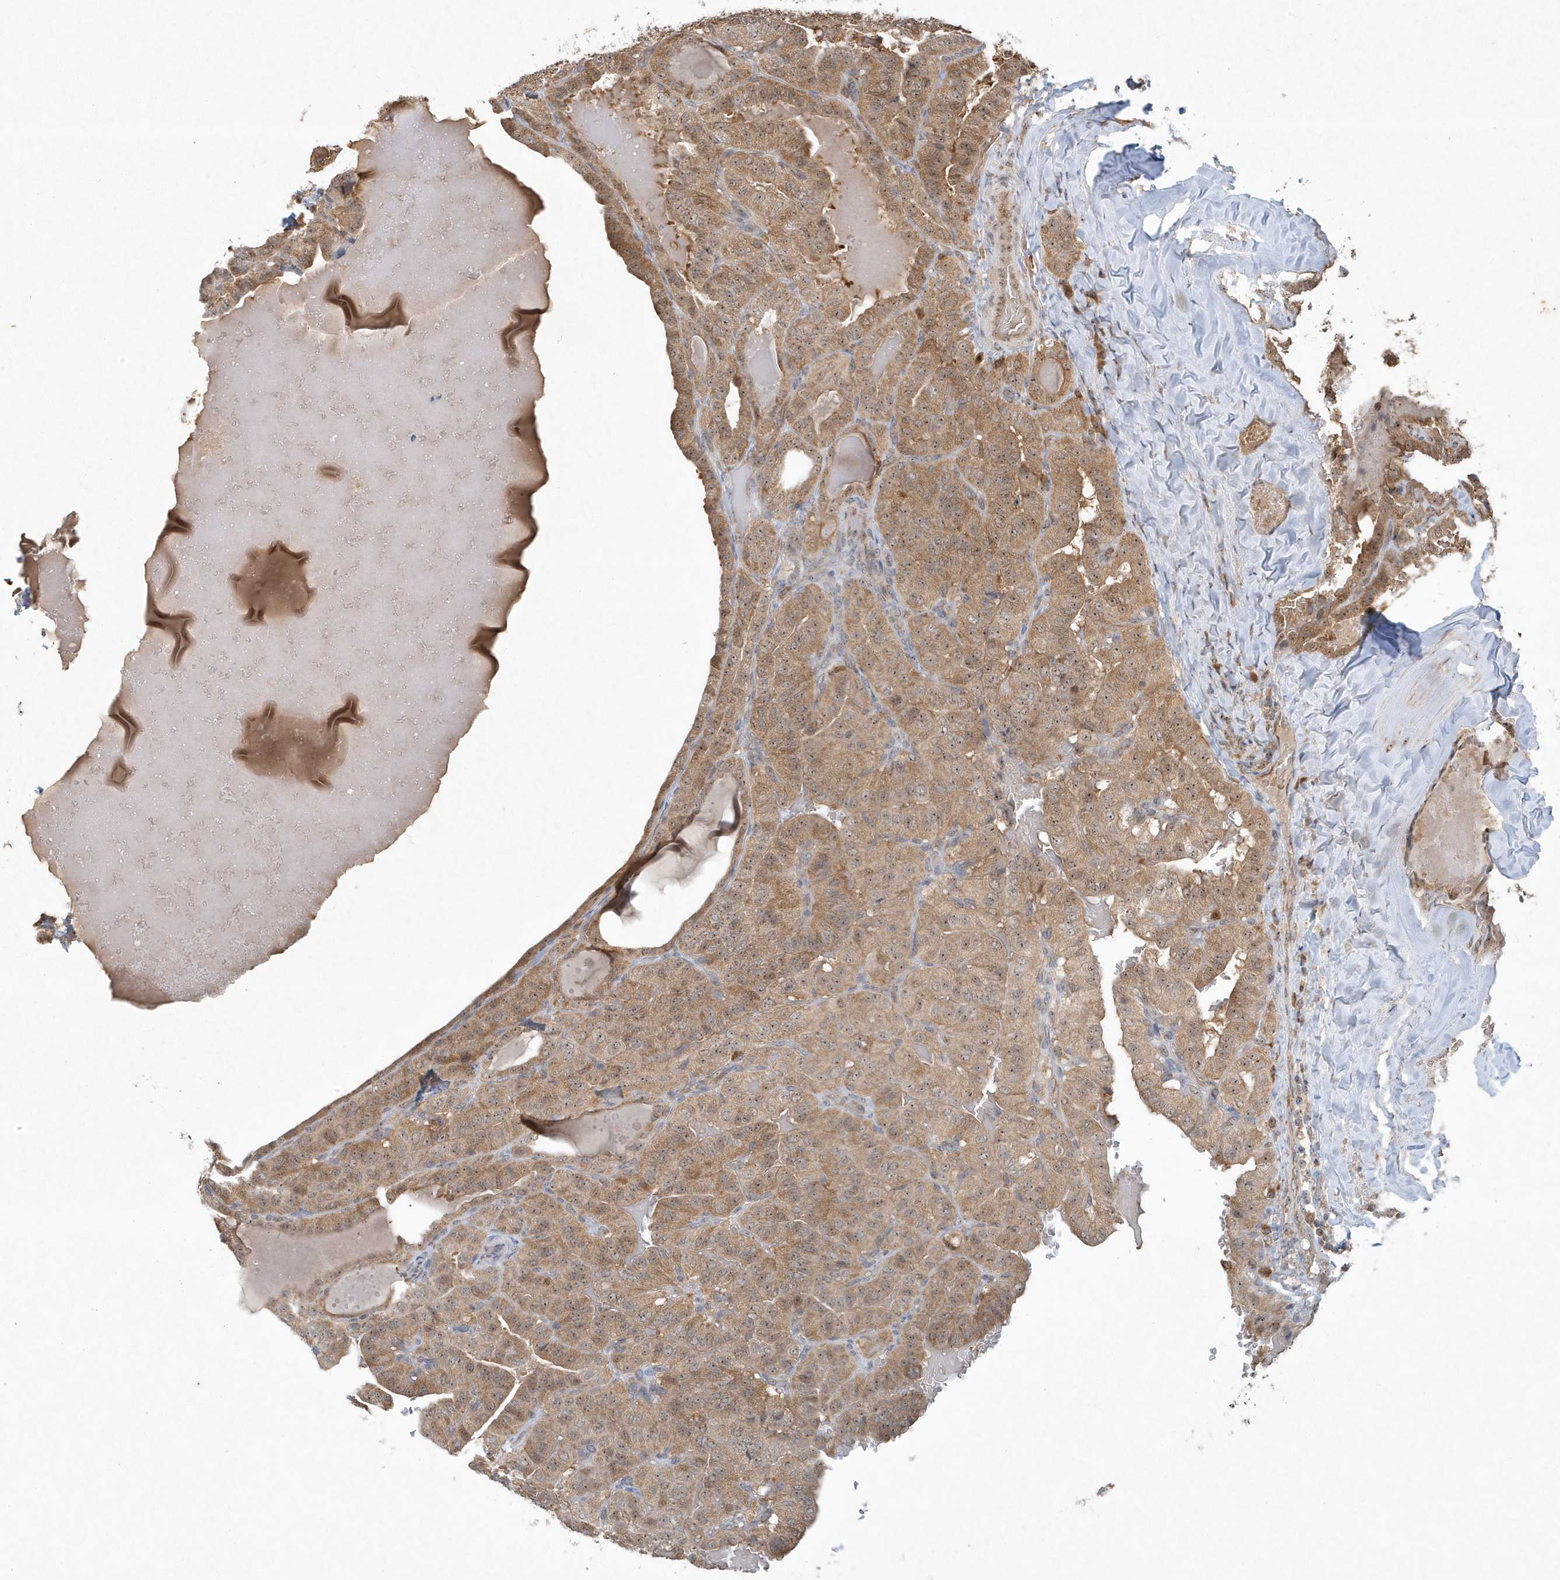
{"staining": {"intensity": "moderate", "quantity": ">75%", "location": "cytoplasmic/membranous,nuclear"}, "tissue": "thyroid cancer", "cell_type": "Tumor cells", "image_type": "cancer", "snomed": [{"axis": "morphology", "description": "Papillary adenocarcinoma, NOS"}, {"axis": "topography", "description": "Thyroid gland"}], "caption": "Thyroid cancer stained for a protein reveals moderate cytoplasmic/membranous and nuclear positivity in tumor cells. (DAB (3,3'-diaminobenzidine) IHC with brightfield microscopy, high magnification).", "gene": "ABCB9", "patient": {"sex": "male", "age": 77}}